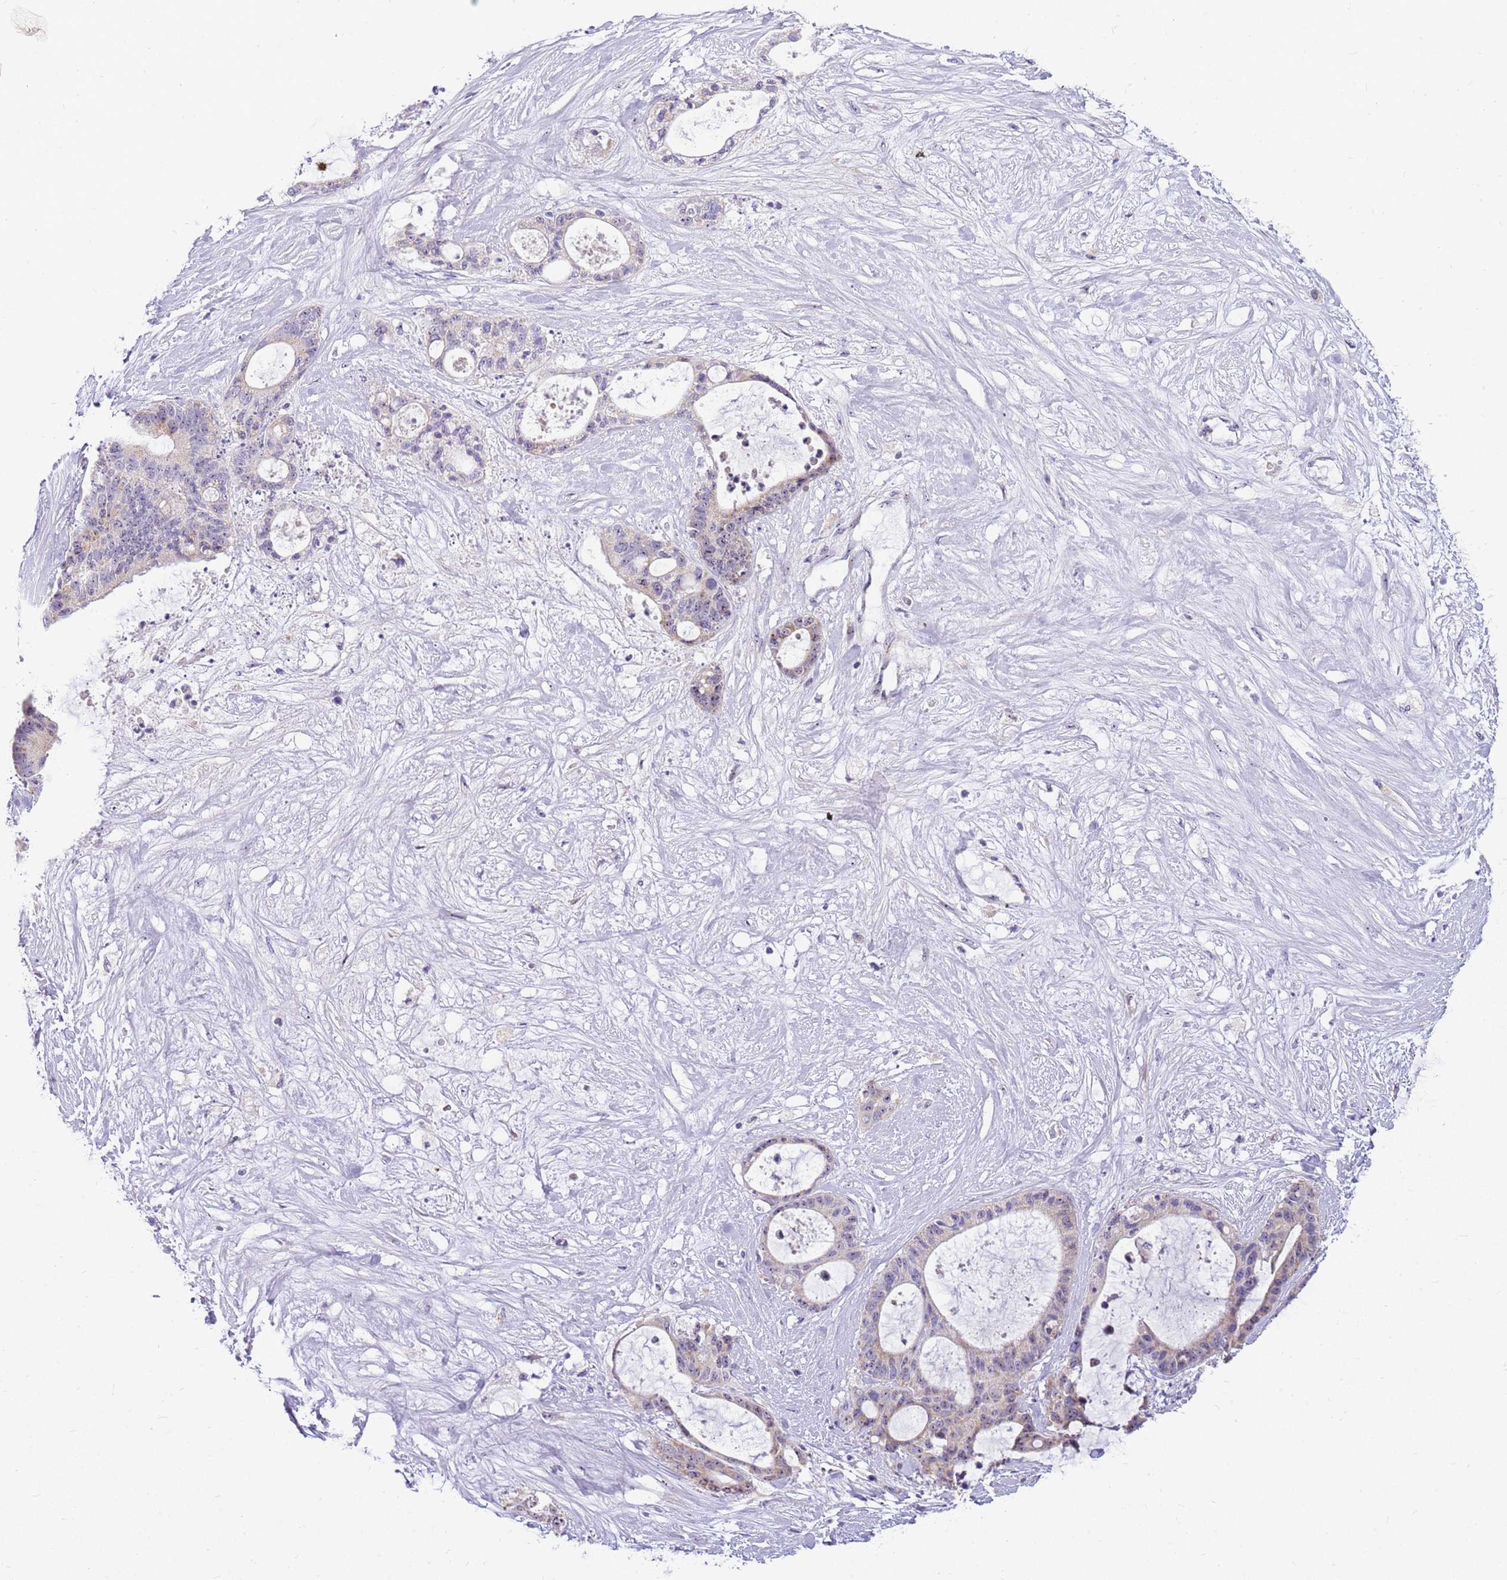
{"staining": {"intensity": "weak", "quantity": "<25%", "location": "nuclear"}, "tissue": "liver cancer", "cell_type": "Tumor cells", "image_type": "cancer", "snomed": [{"axis": "morphology", "description": "Normal tissue, NOS"}, {"axis": "morphology", "description": "Cholangiocarcinoma"}, {"axis": "topography", "description": "Liver"}, {"axis": "topography", "description": "Peripheral nerve tissue"}], "caption": "High power microscopy micrograph of an immunohistochemistry photomicrograph of liver cancer, revealing no significant expression in tumor cells.", "gene": "DNAJA3", "patient": {"sex": "female", "age": 73}}